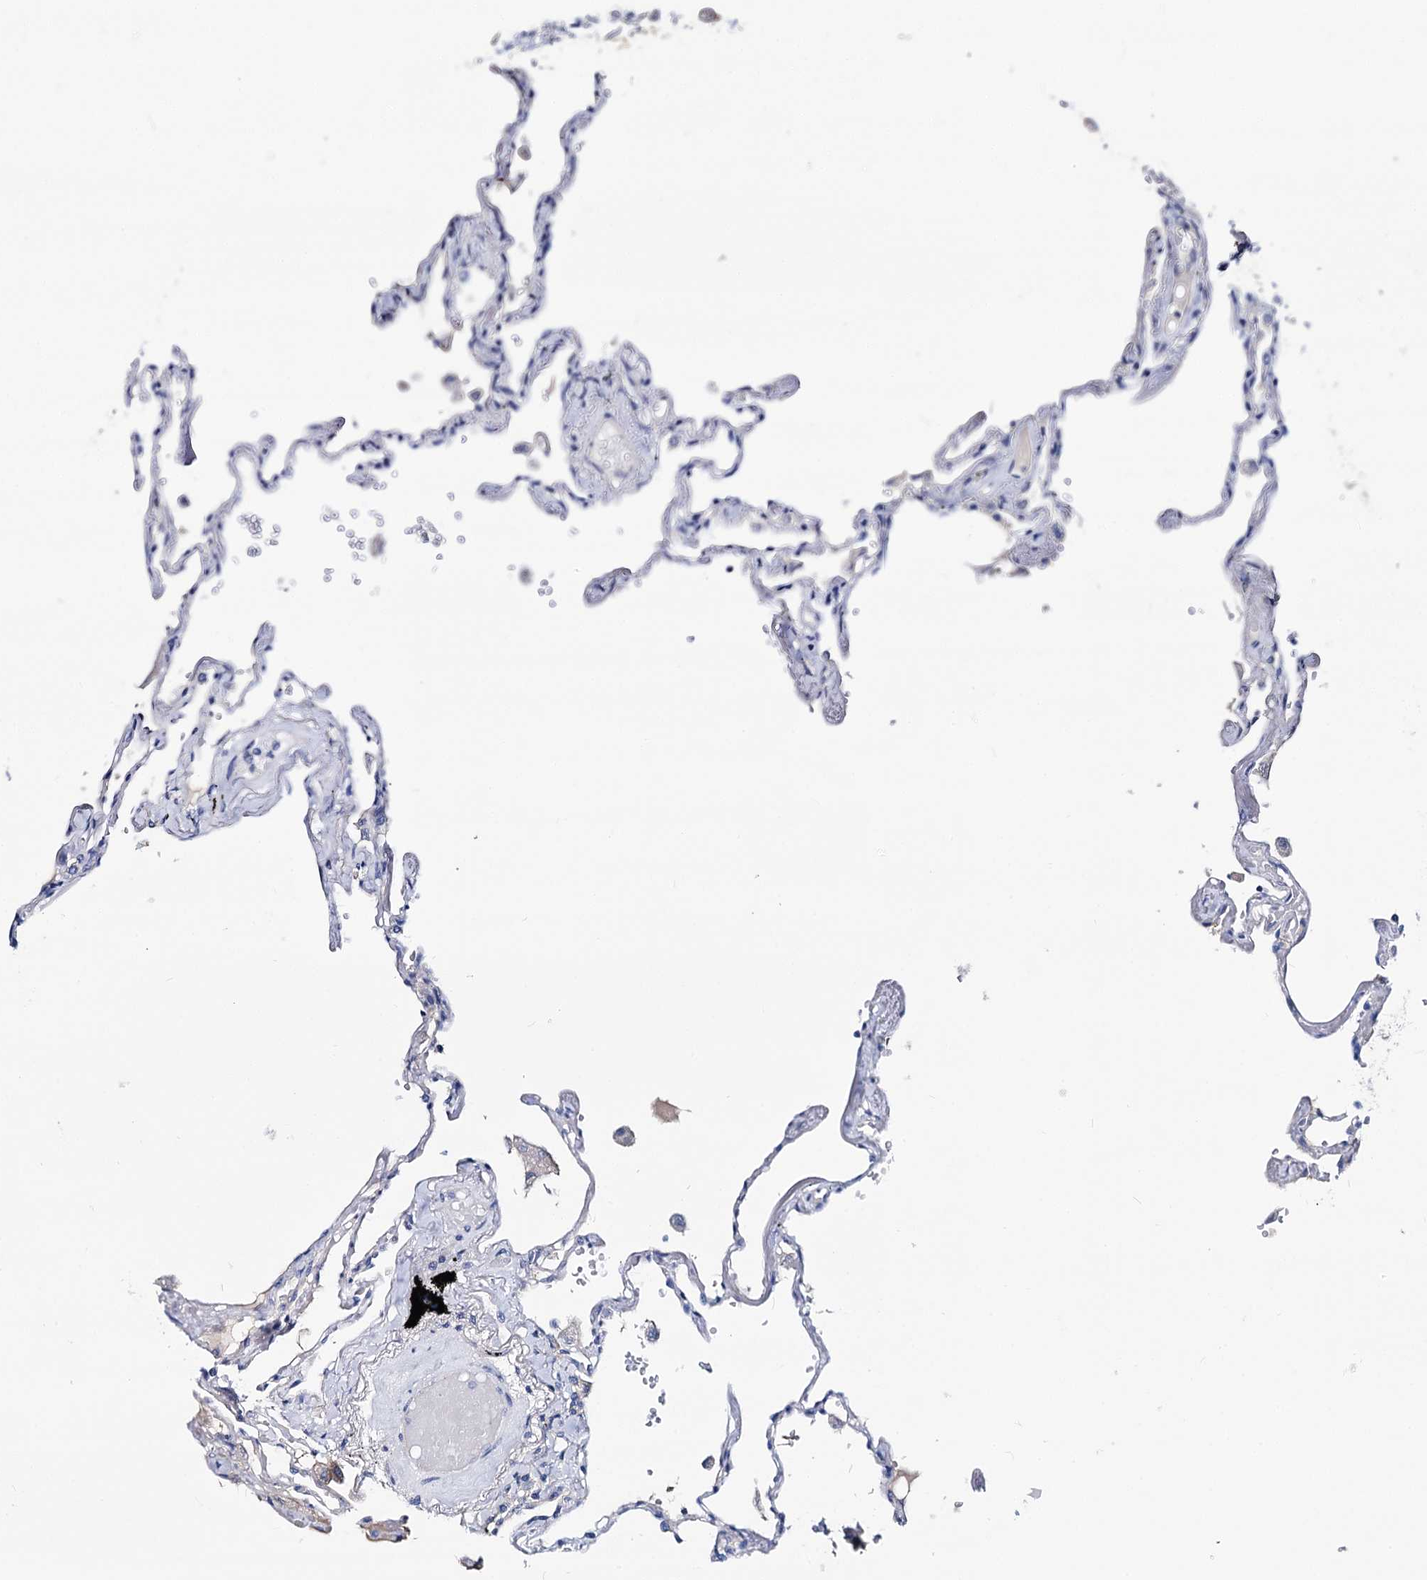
{"staining": {"intensity": "negative", "quantity": "none", "location": "none"}, "tissue": "lung", "cell_type": "Alveolar cells", "image_type": "normal", "snomed": [{"axis": "morphology", "description": "Normal tissue, NOS"}, {"axis": "topography", "description": "Lung"}], "caption": "This is an immunohistochemistry photomicrograph of normal lung. There is no staining in alveolar cells.", "gene": "DYDC2", "patient": {"sex": "female", "age": 67}}